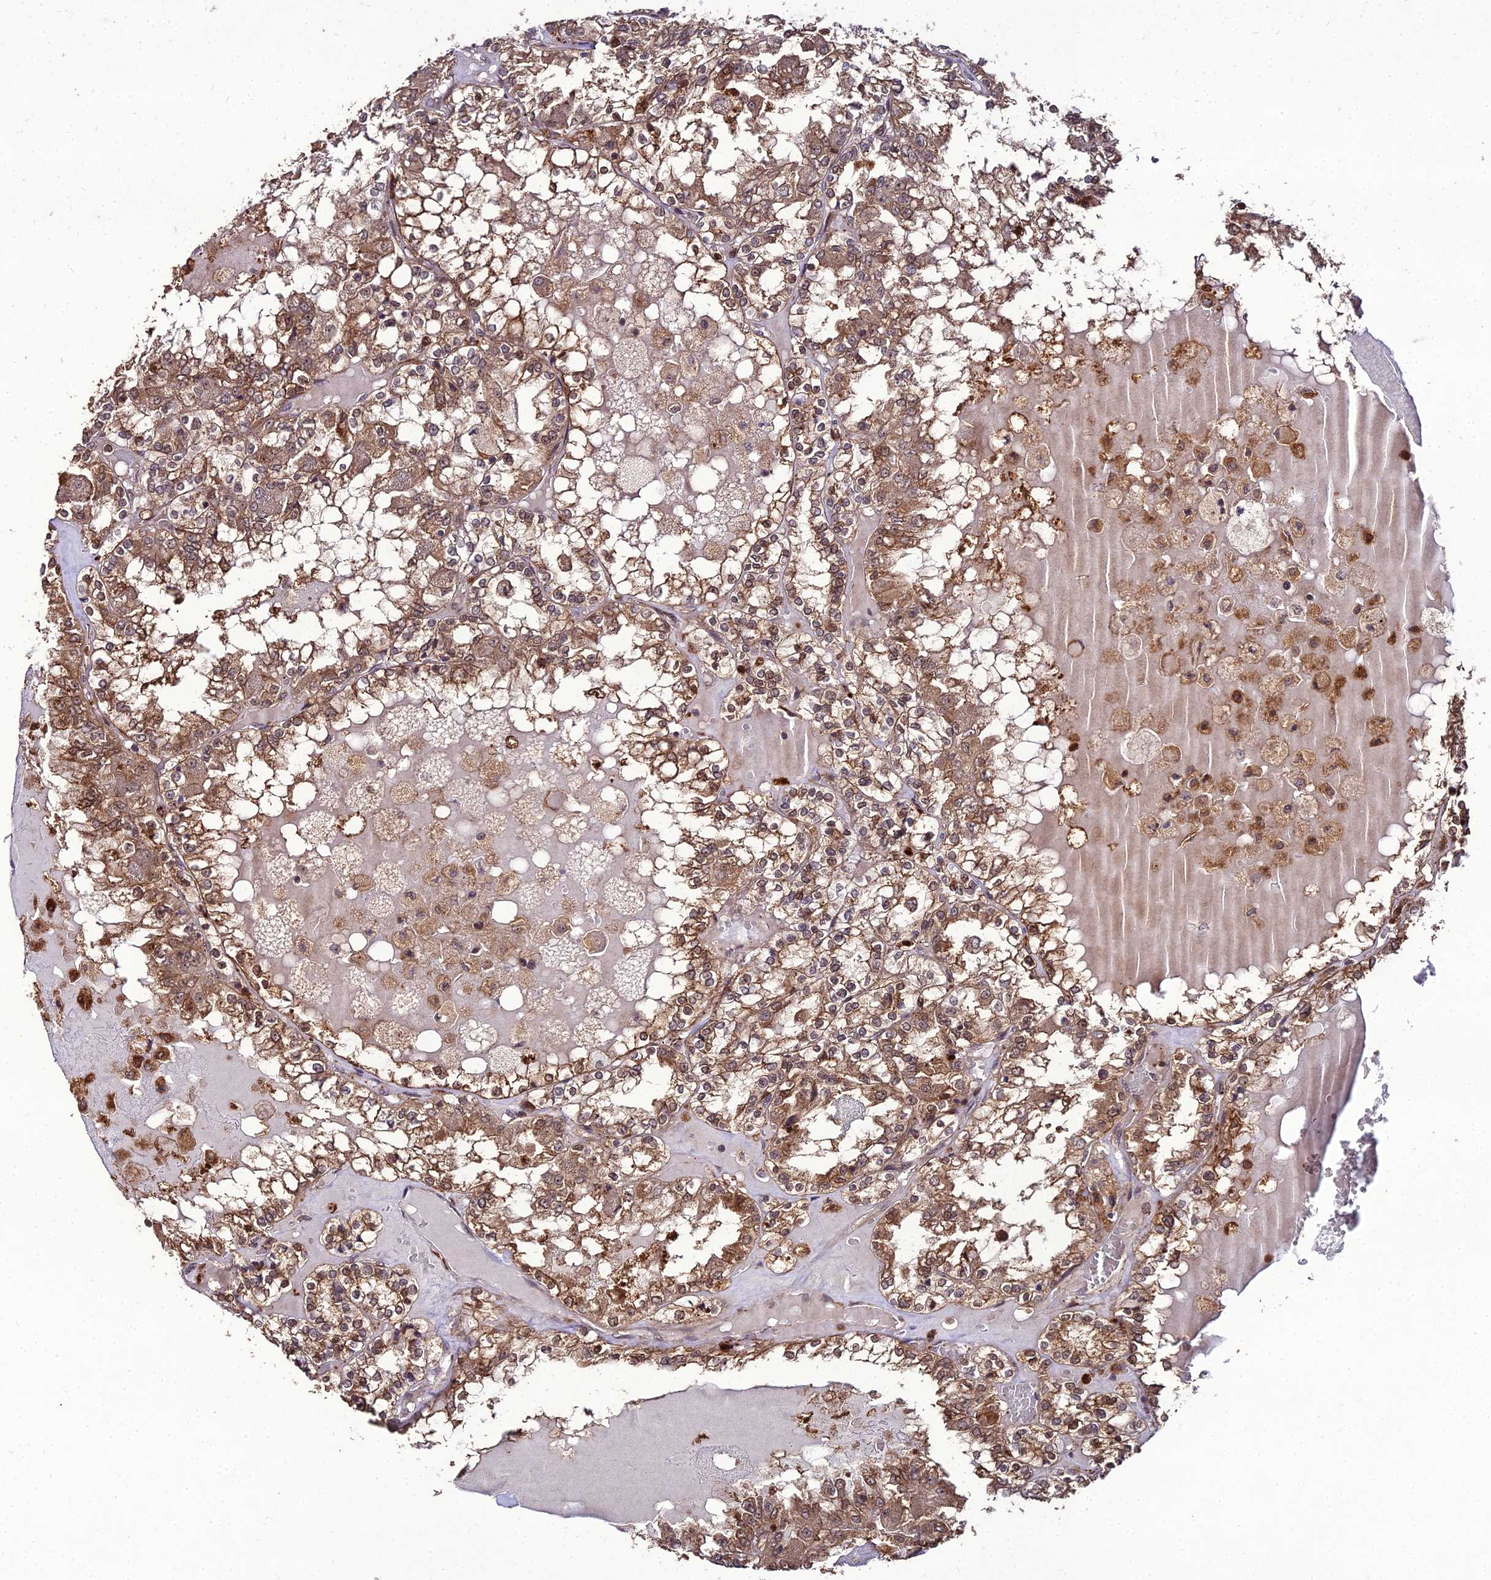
{"staining": {"intensity": "moderate", "quantity": ">75%", "location": "cytoplasmic/membranous,nuclear"}, "tissue": "renal cancer", "cell_type": "Tumor cells", "image_type": "cancer", "snomed": [{"axis": "morphology", "description": "Adenocarcinoma, NOS"}, {"axis": "topography", "description": "Kidney"}], "caption": "A medium amount of moderate cytoplasmic/membranous and nuclear expression is appreciated in approximately >75% of tumor cells in adenocarcinoma (renal) tissue.", "gene": "ZNF766", "patient": {"sex": "female", "age": 56}}